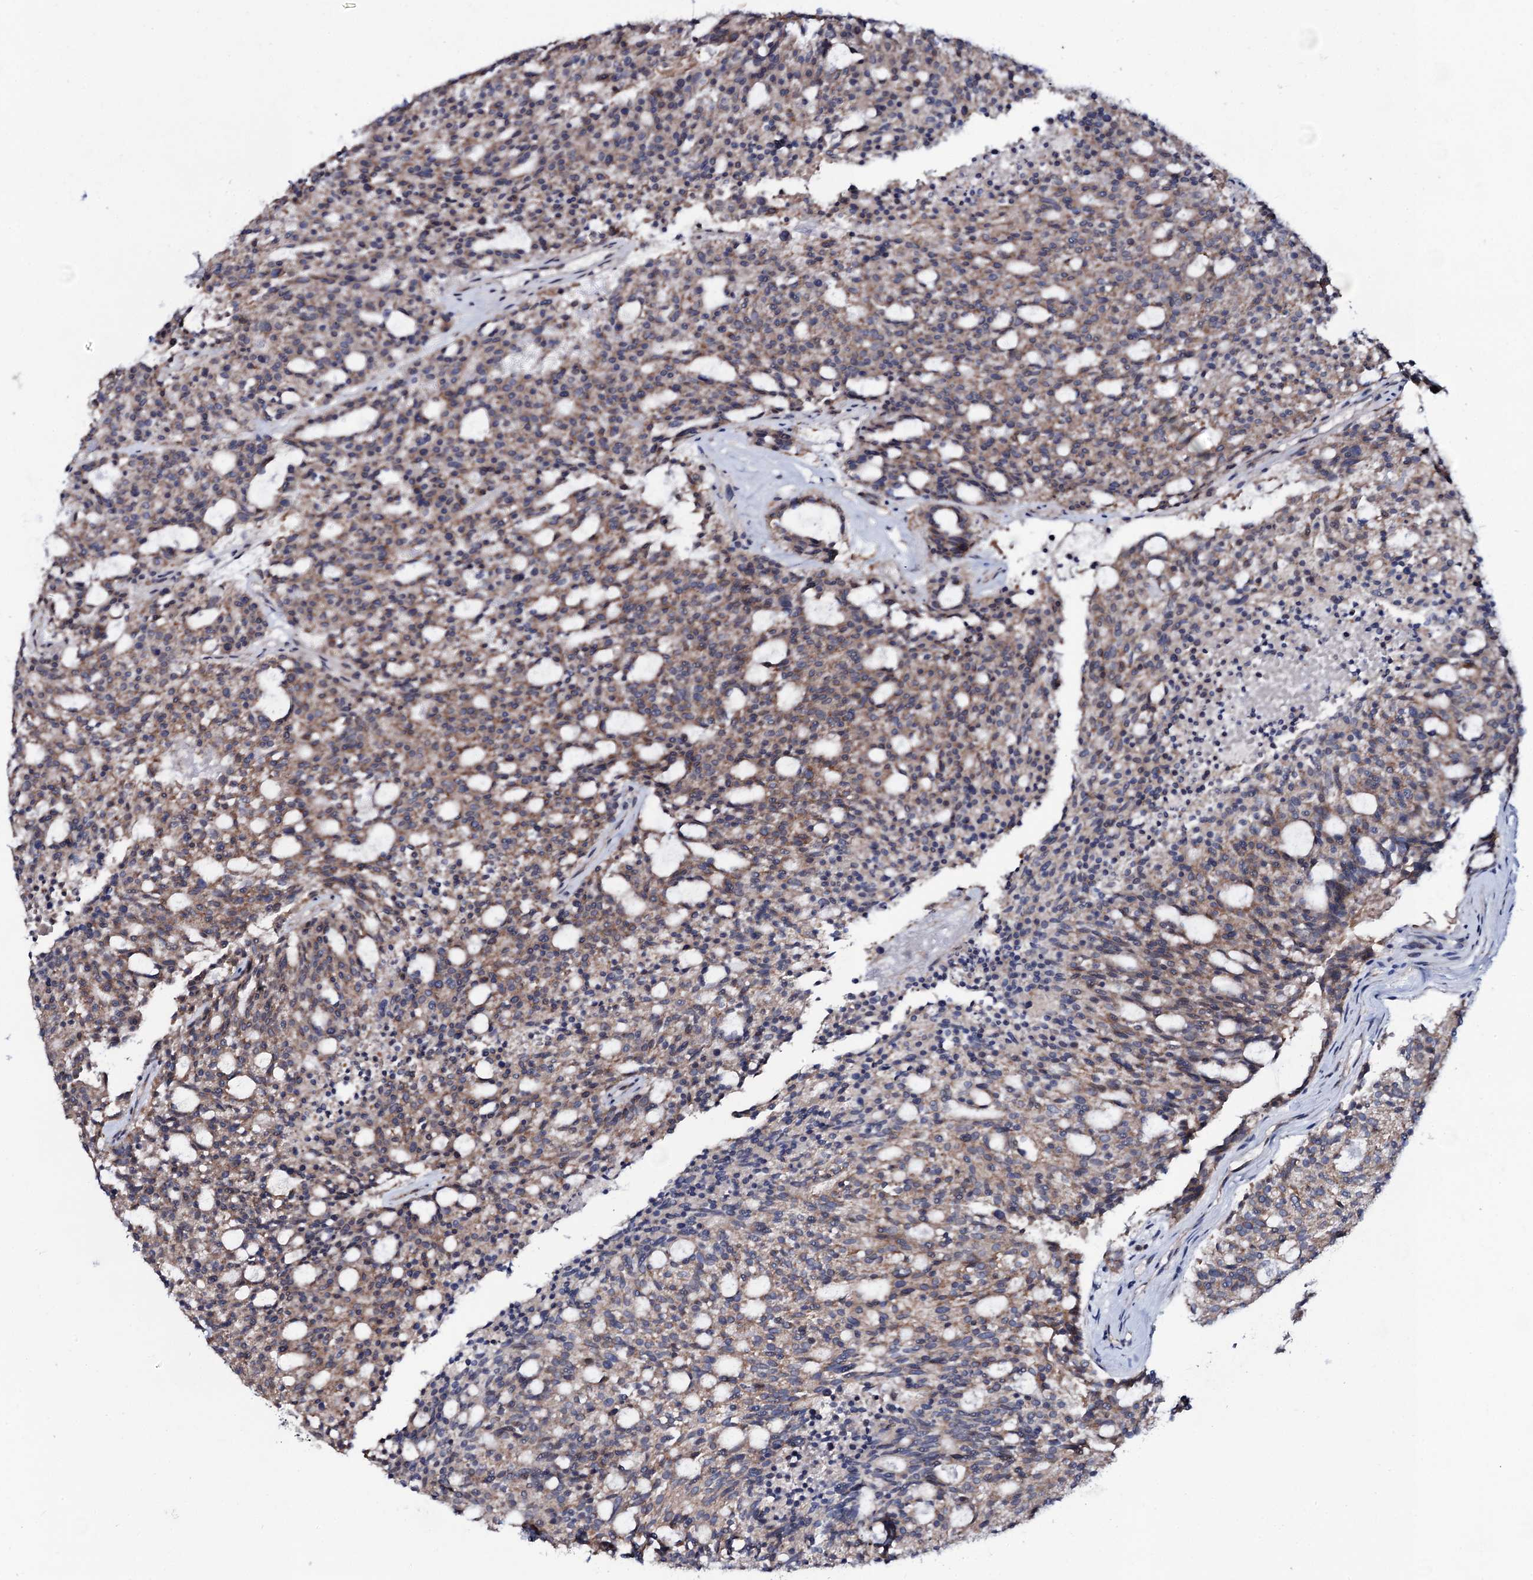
{"staining": {"intensity": "moderate", "quantity": "25%-75%", "location": "cytoplasmic/membranous"}, "tissue": "carcinoid", "cell_type": "Tumor cells", "image_type": "cancer", "snomed": [{"axis": "morphology", "description": "Carcinoid, malignant, NOS"}, {"axis": "topography", "description": "Pancreas"}], "caption": "A high-resolution image shows immunohistochemistry staining of malignant carcinoid, which displays moderate cytoplasmic/membranous staining in about 25%-75% of tumor cells.", "gene": "PPP1R3D", "patient": {"sex": "female", "age": 54}}